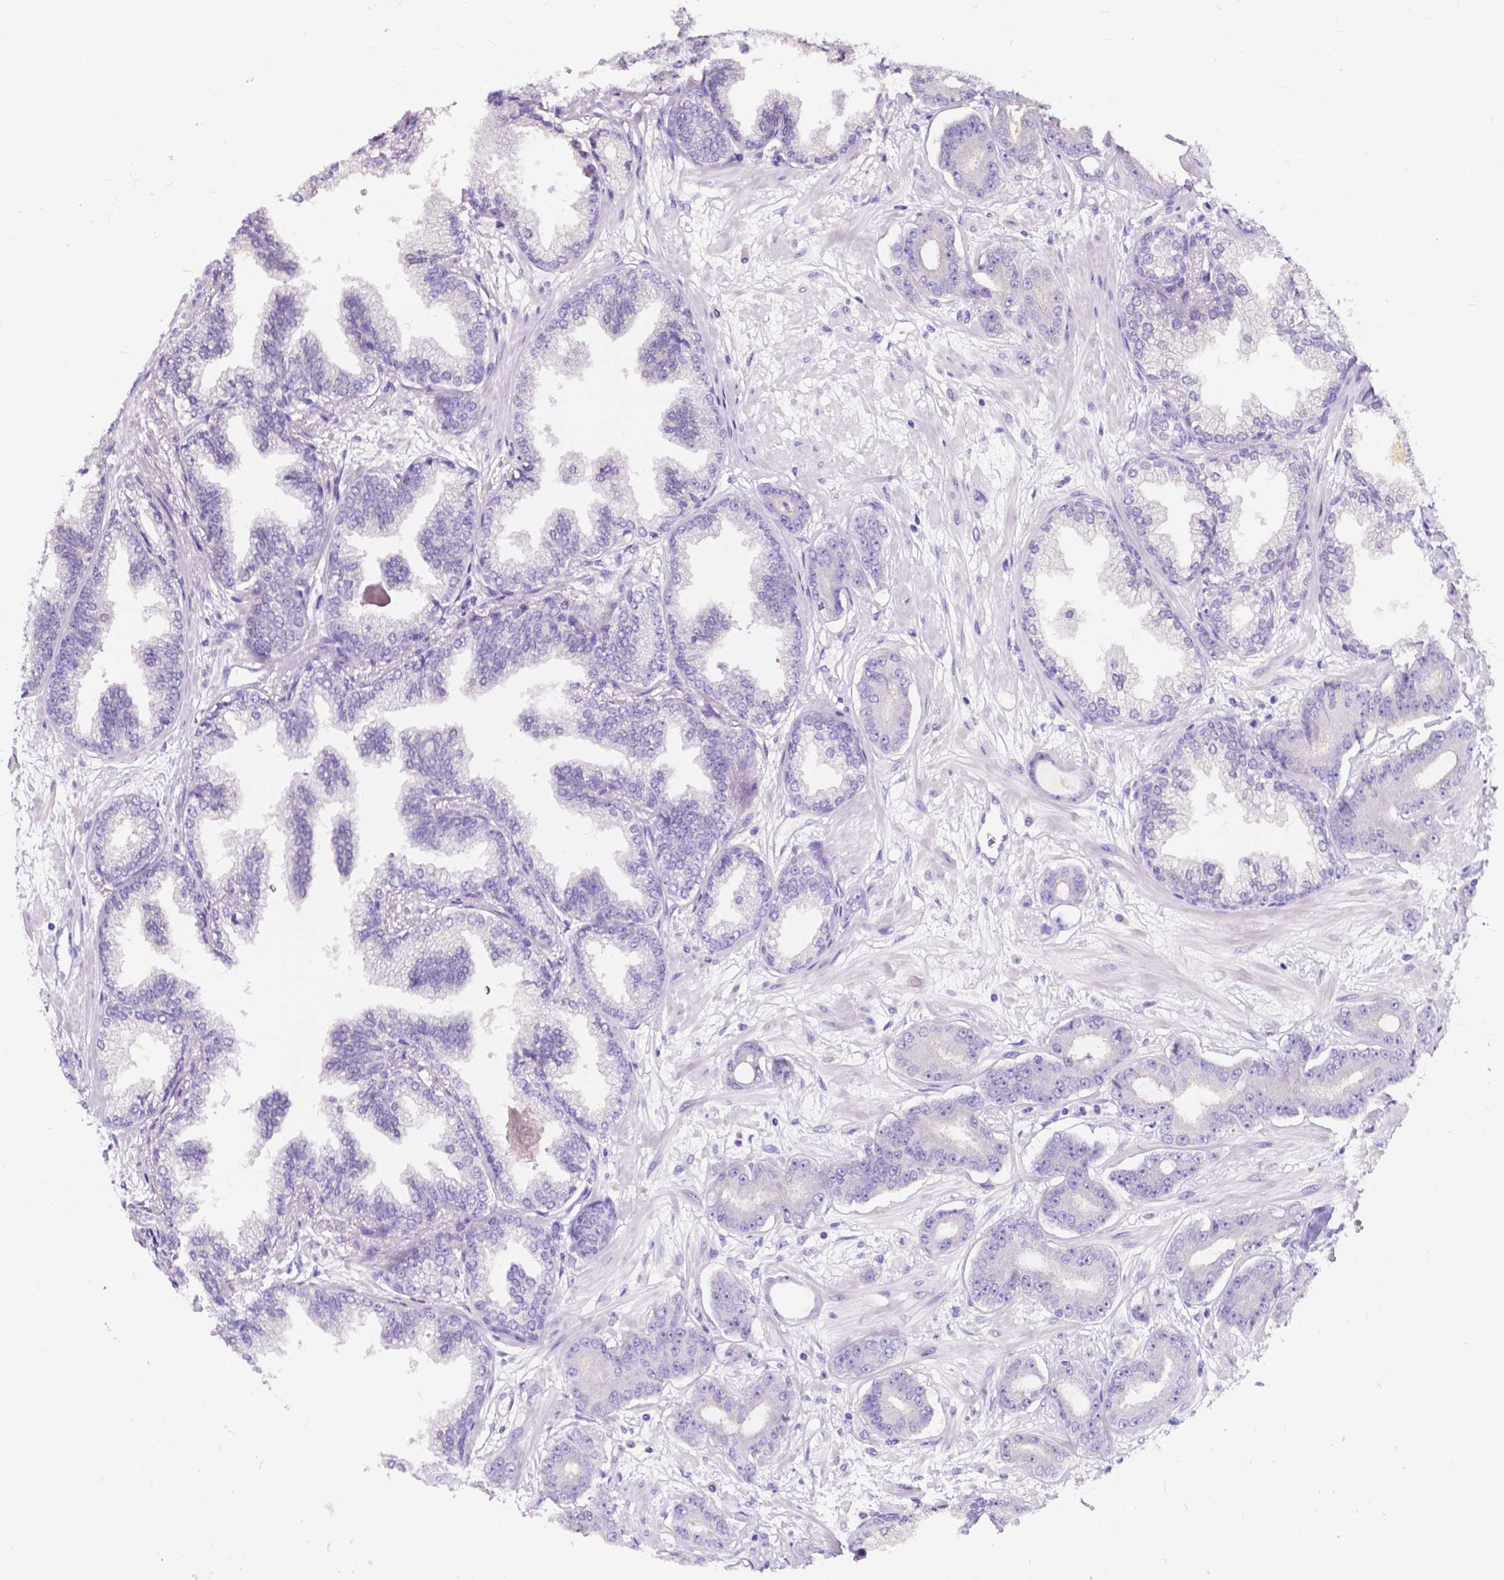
{"staining": {"intensity": "negative", "quantity": "none", "location": "none"}, "tissue": "prostate cancer", "cell_type": "Tumor cells", "image_type": "cancer", "snomed": [{"axis": "morphology", "description": "Adenocarcinoma, Low grade"}, {"axis": "topography", "description": "Prostate"}], "caption": "An IHC image of prostate cancer is shown. There is no staining in tumor cells of prostate cancer. (DAB (3,3'-diaminobenzidine) immunohistochemistry, high magnification).", "gene": "CLSTN2", "patient": {"sex": "male", "age": 64}}